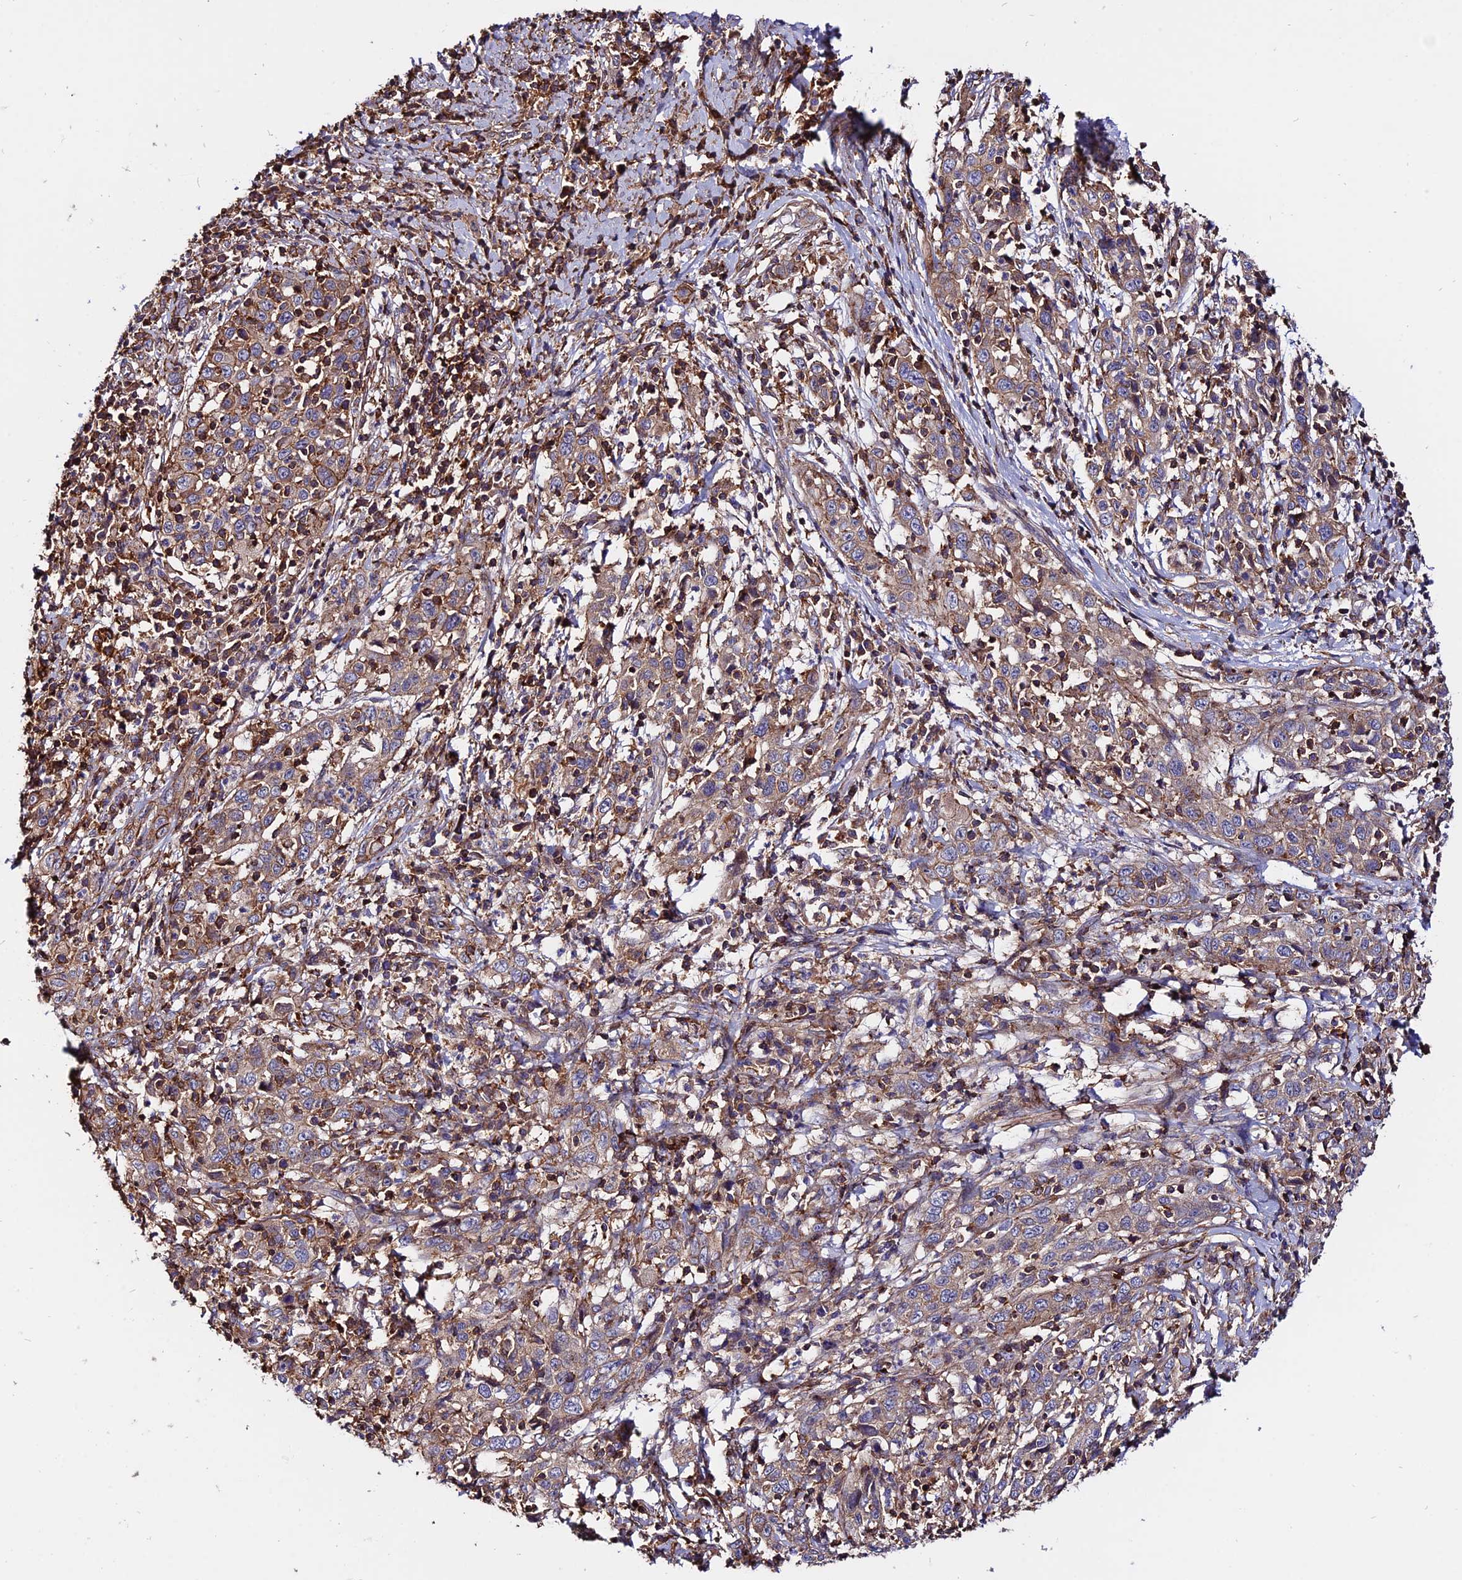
{"staining": {"intensity": "weak", "quantity": ">75%", "location": "cytoplasmic/membranous"}, "tissue": "cervical cancer", "cell_type": "Tumor cells", "image_type": "cancer", "snomed": [{"axis": "morphology", "description": "Squamous cell carcinoma, NOS"}, {"axis": "topography", "description": "Cervix"}], "caption": "A brown stain labels weak cytoplasmic/membranous positivity of a protein in cervical cancer tumor cells.", "gene": "PYM1", "patient": {"sex": "female", "age": 46}}